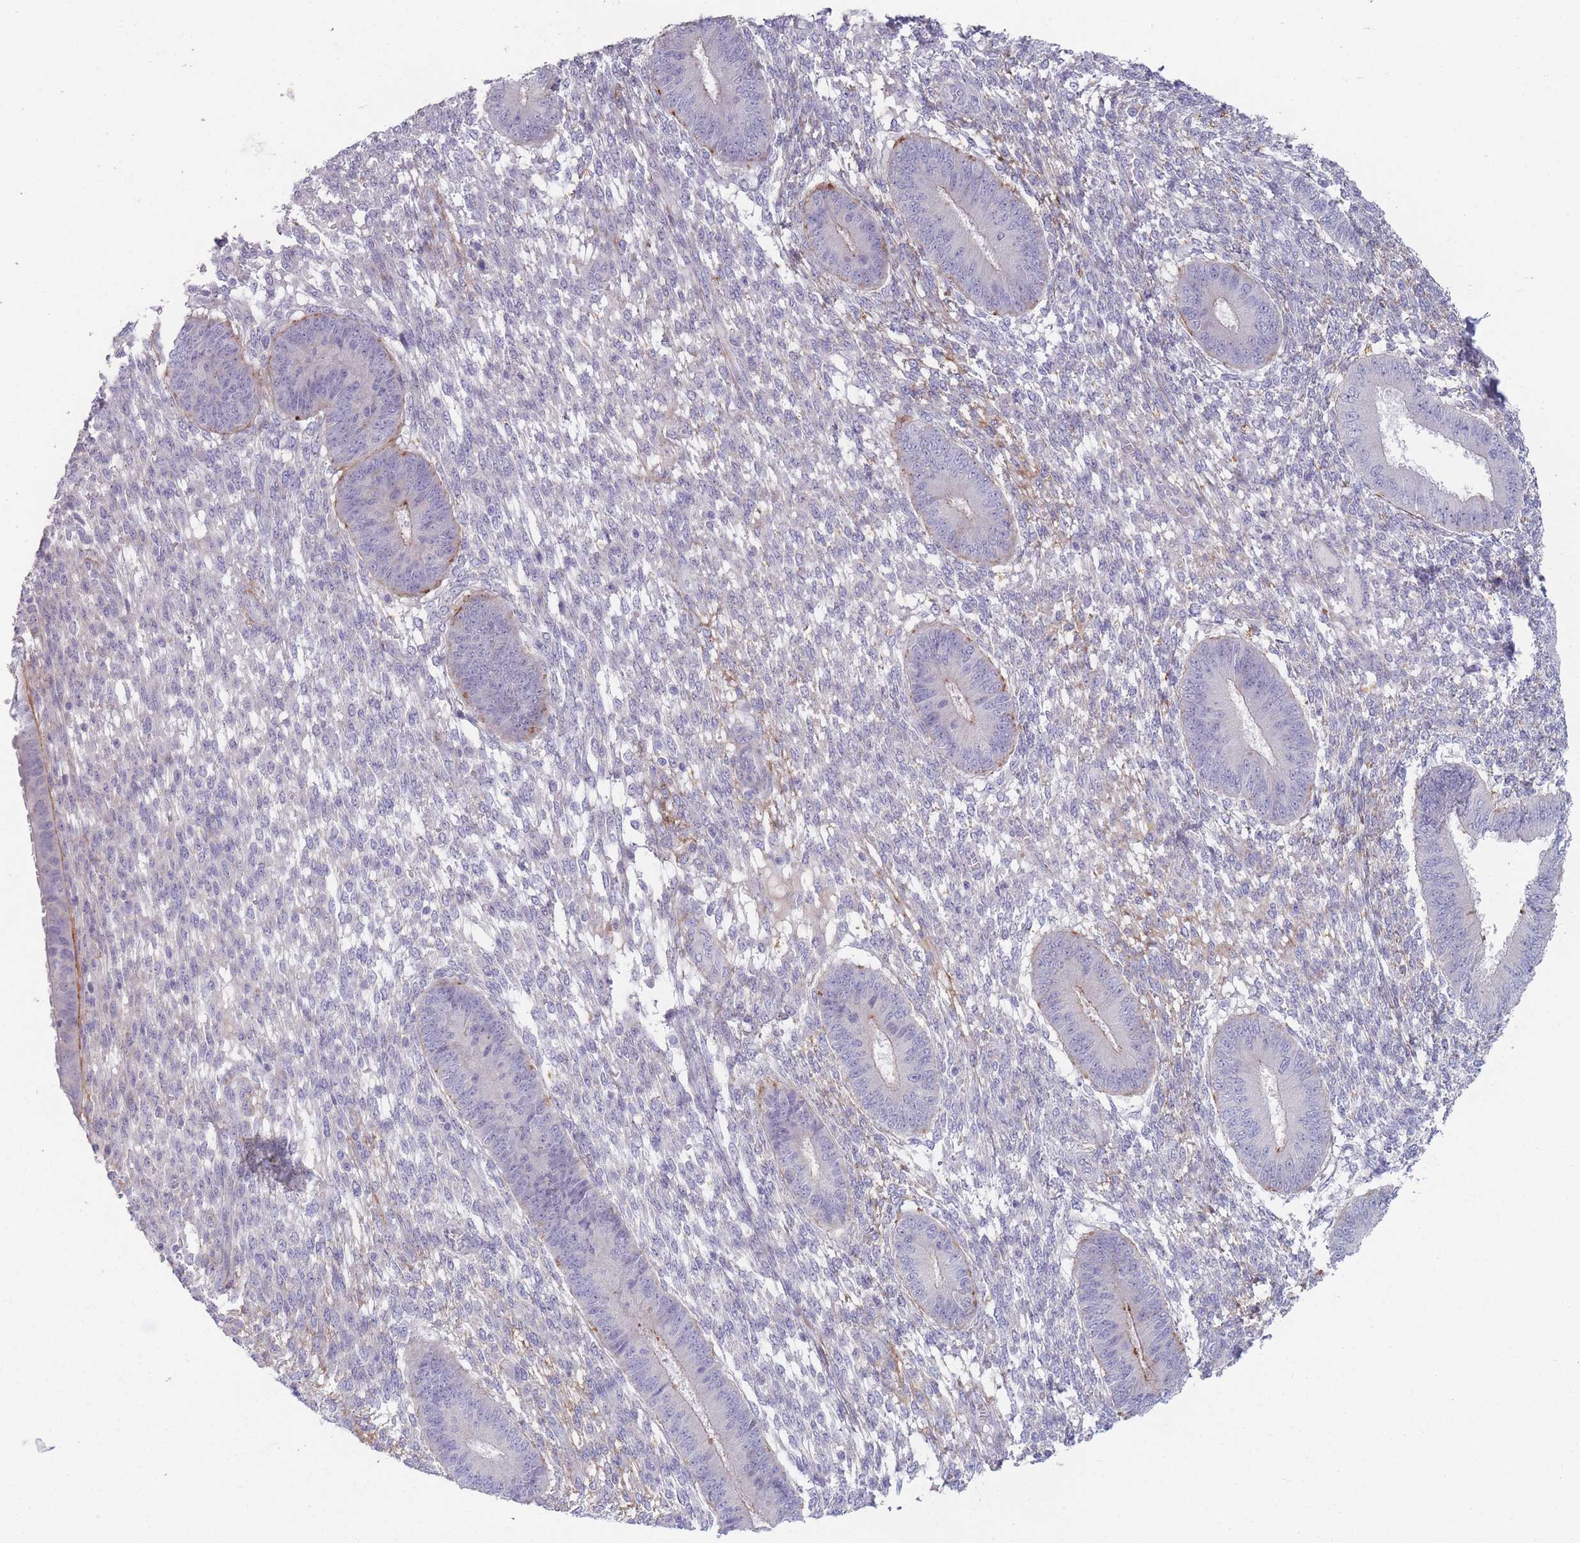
{"staining": {"intensity": "negative", "quantity": "none", "location": "none"}, "tissue": "endometrium", "cell_type": "Cells in endometrial stroma", "image_type": "normal", "snomed": [{"axis": "morphology", "description": "Normal tissue, NOS"}, {"axis": "topography", "description": "Endometrium"}], "caption": "DAB immunohistochemical staining of benign endometrium displays no significant expression in cells in endometrial stroma. The staining was performed using DAB (3,3'-diaminobenzidine) to visualize the protein expression in brown, while the nuclei were stained in blue with hematoxylin (Magnification: 20x).", "gene": "PAIP2B", "patient": {"sex": "female", "age": 49}}